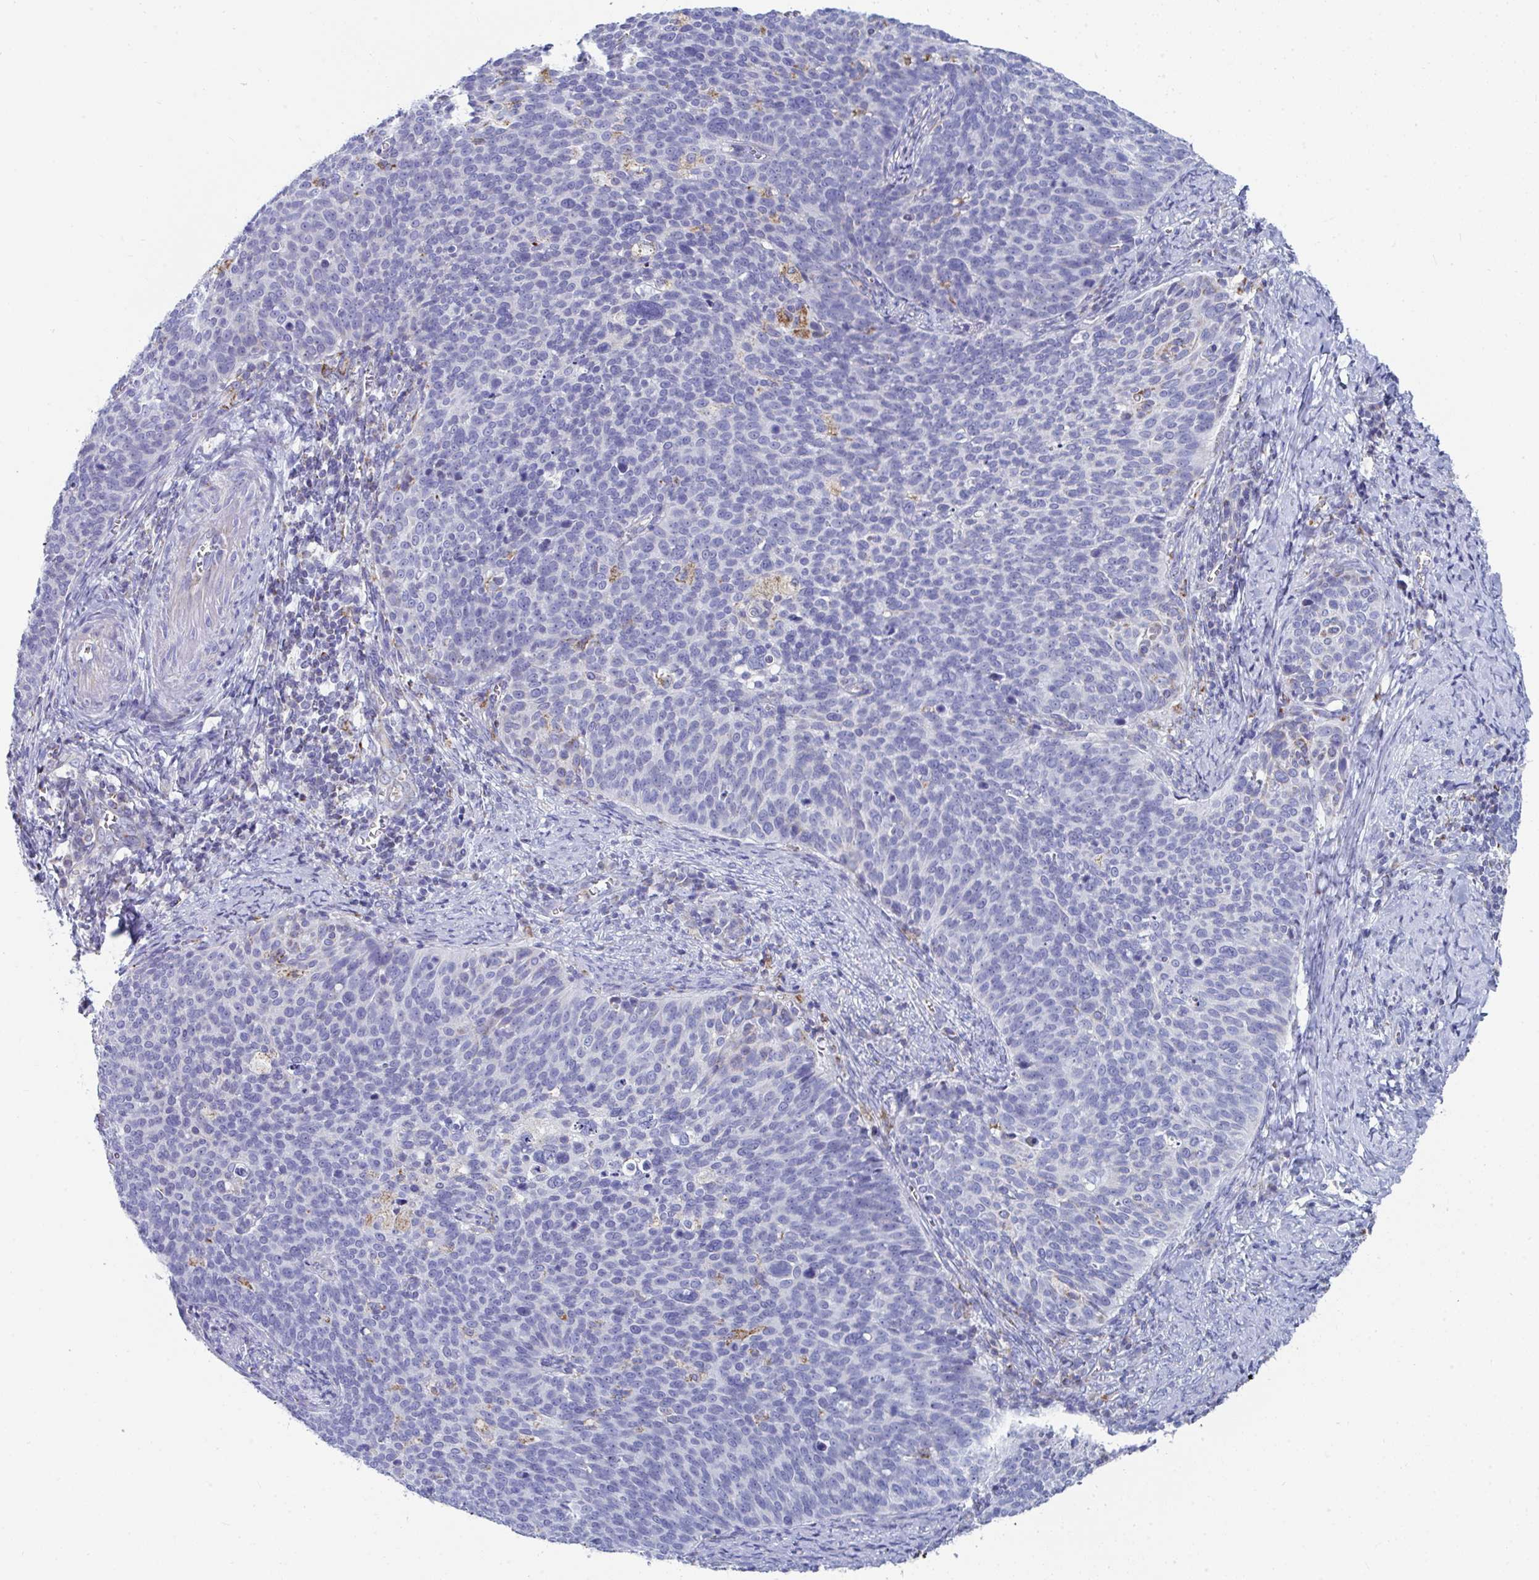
{"staining": {"intensity": "negative", "quantity": "none", "location": "none"}, "tissue": "cervical cancer", "cell_type": "Tumor cells", "image_type": "cancer", "snomed": [{"axis": "morphology", "description": "Normal tissue, NOS"}, {"axis": "morphology", "description": "Squamous cell carcinoma, NOS"}, {"axis": "topography", "description": "Cervix"}], "caption": "High magnification brightfield microscopy of cervical cancer (squamous cell carcinoma) stained with DAB (brown) and counterstained with hematoxylin (blue): tumor cells show no significant positivity.", "gene": "MGAM2", "patient": {"sex": "female", "age": 39}}